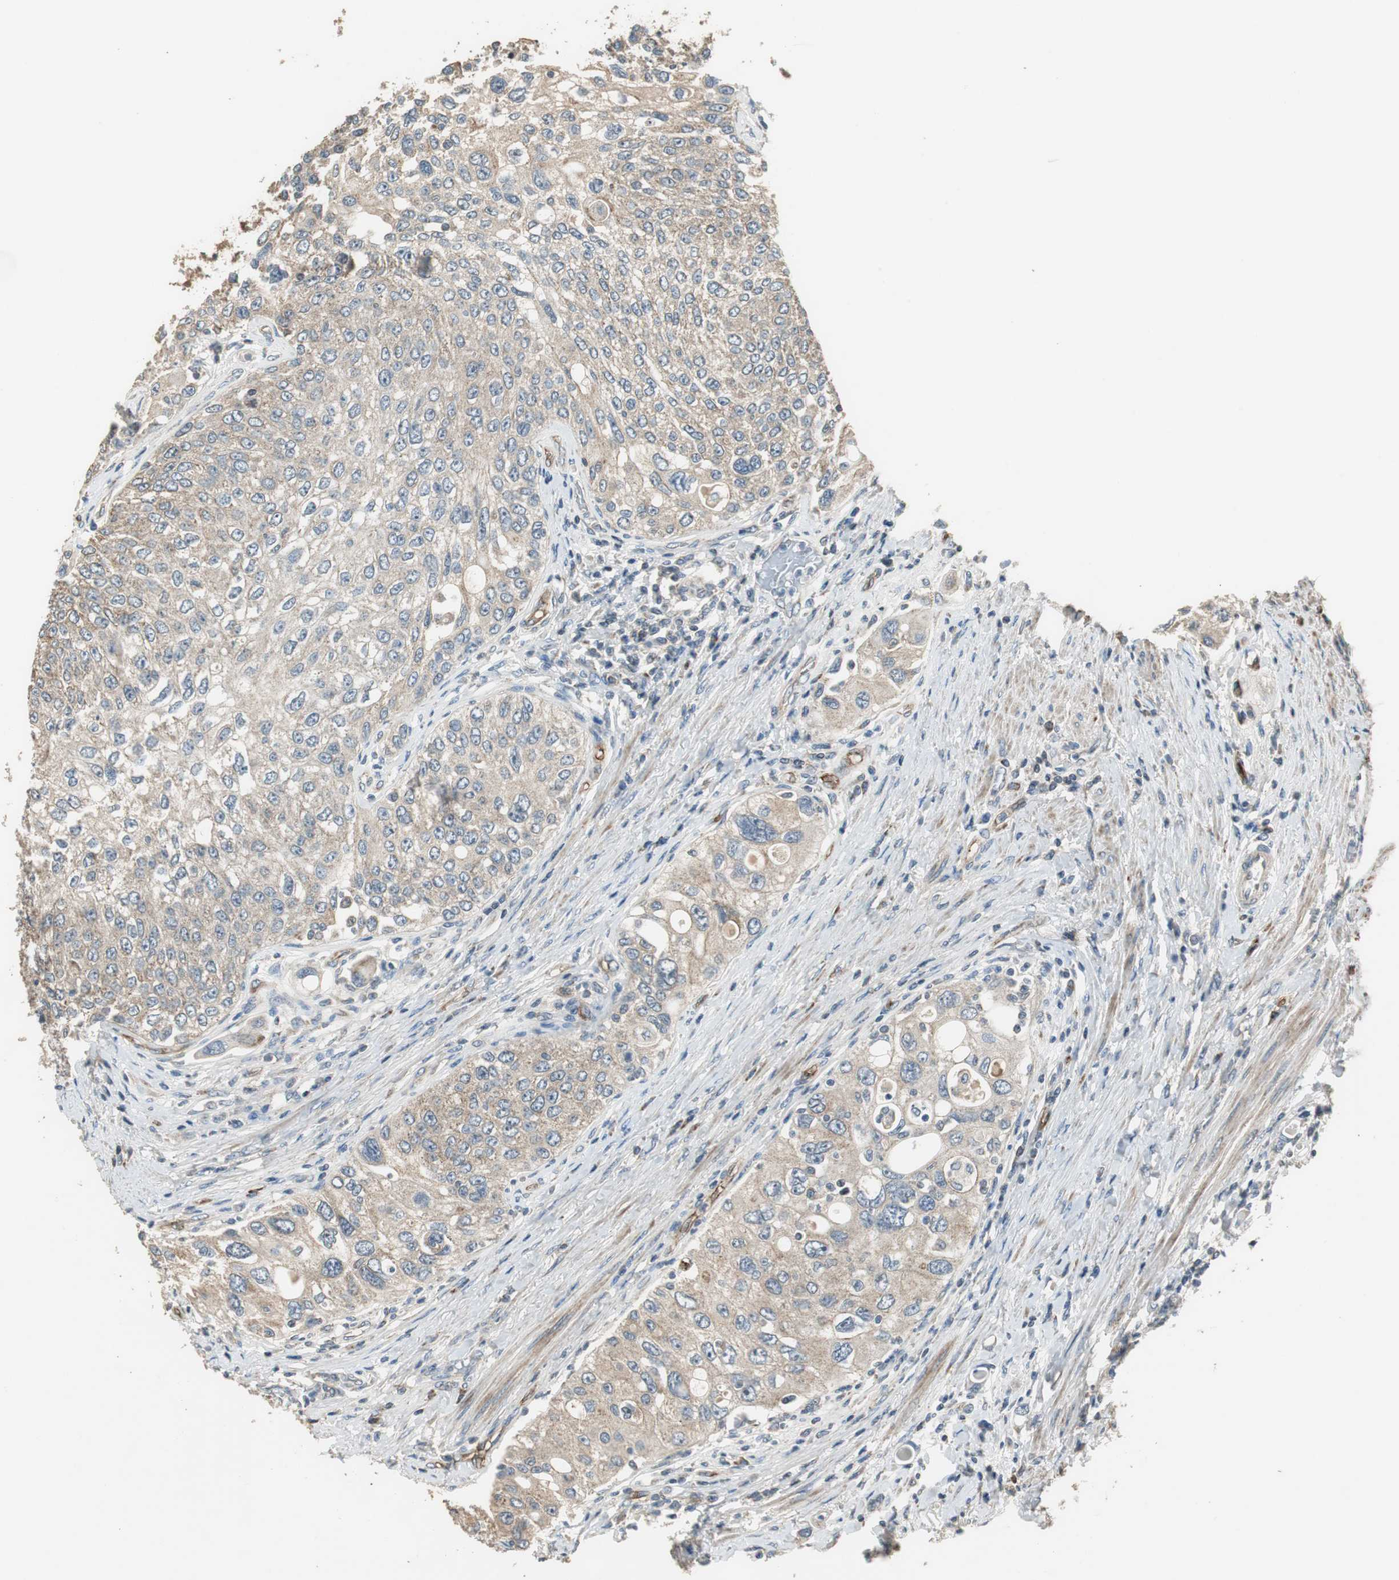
{"staining": {"intensity": "weak", "quantity": ">75%", "location": "cytoplasmic/membranous"}, "tissue": "urothelial cancer", "cell_type": "Tumor cells", "image_type": "cancer", "snomed": [{"axis": "morphology", "description": "Urothelial carcinoma, High grade"}, {"axis": "topography", "description": "Urinary bladder"}], "caption": "IHC of human urothelial cancer exhibits low levels of weak cytoplasmic/membranous positivity in approximately >75% of tumor cells.", "gene": "MSTO1", "patient": {"sex": "female", "age": 56}}